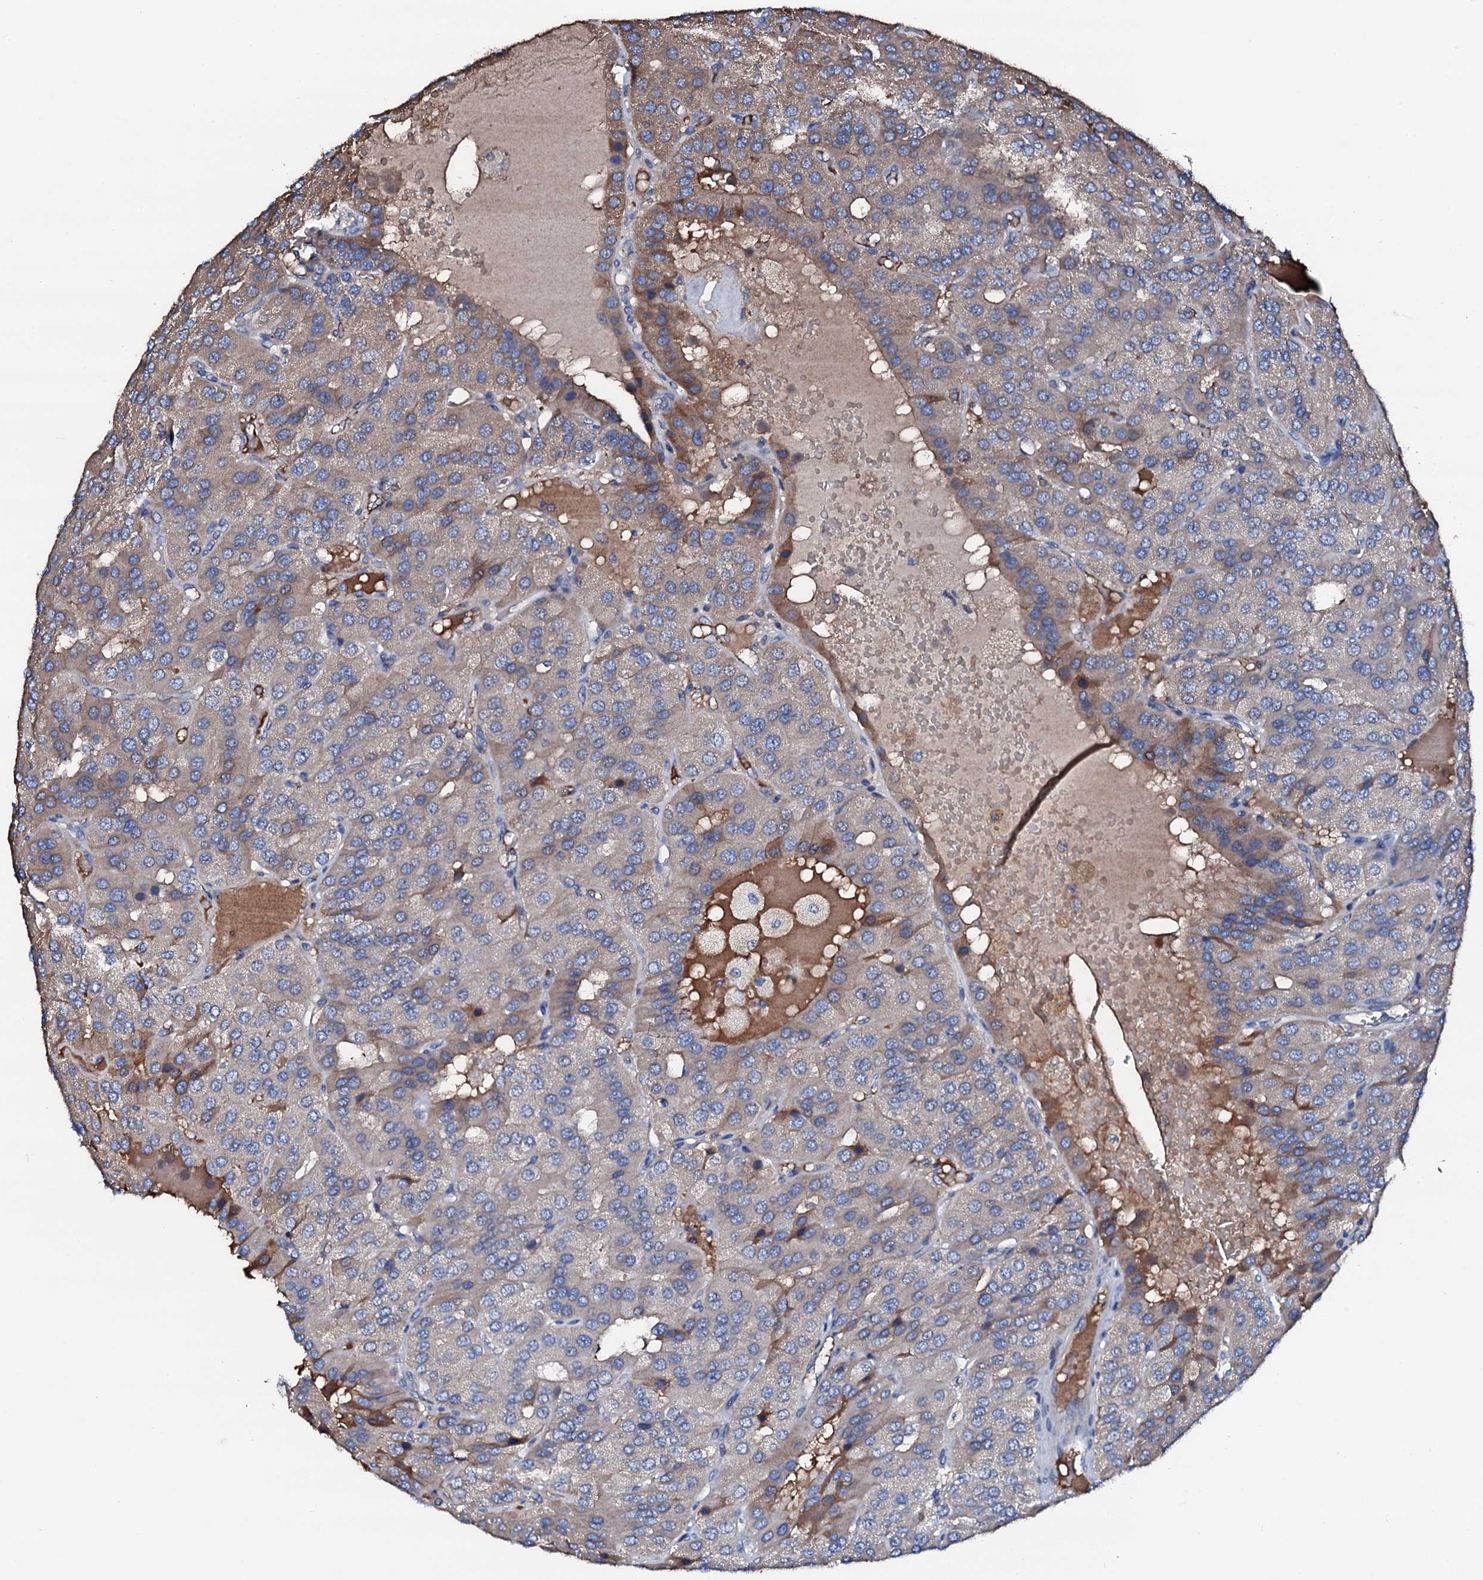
{"staining": {"intensity": "weak", "quantity": "<25%", "location": "cytoplasmic/membranous"}, "tissue": "parathyroid gland", "cell_type": "Glandular cells", "image_type": "normal", "snomed": [{"axis": "morphology", "description": "Normal tissue, NOS"}, {"axis": "morphology", "description": "Adenoma, NOS"}, {"axis": "topography", "description": "Parathyroid gland"}], "caption": "DAB immunohistochemical staining of normal parathyroid gland shows no significant expression in glandular cells.", "gene": "TRAFD1", "patient": {"sex": "female", "age": 86}}